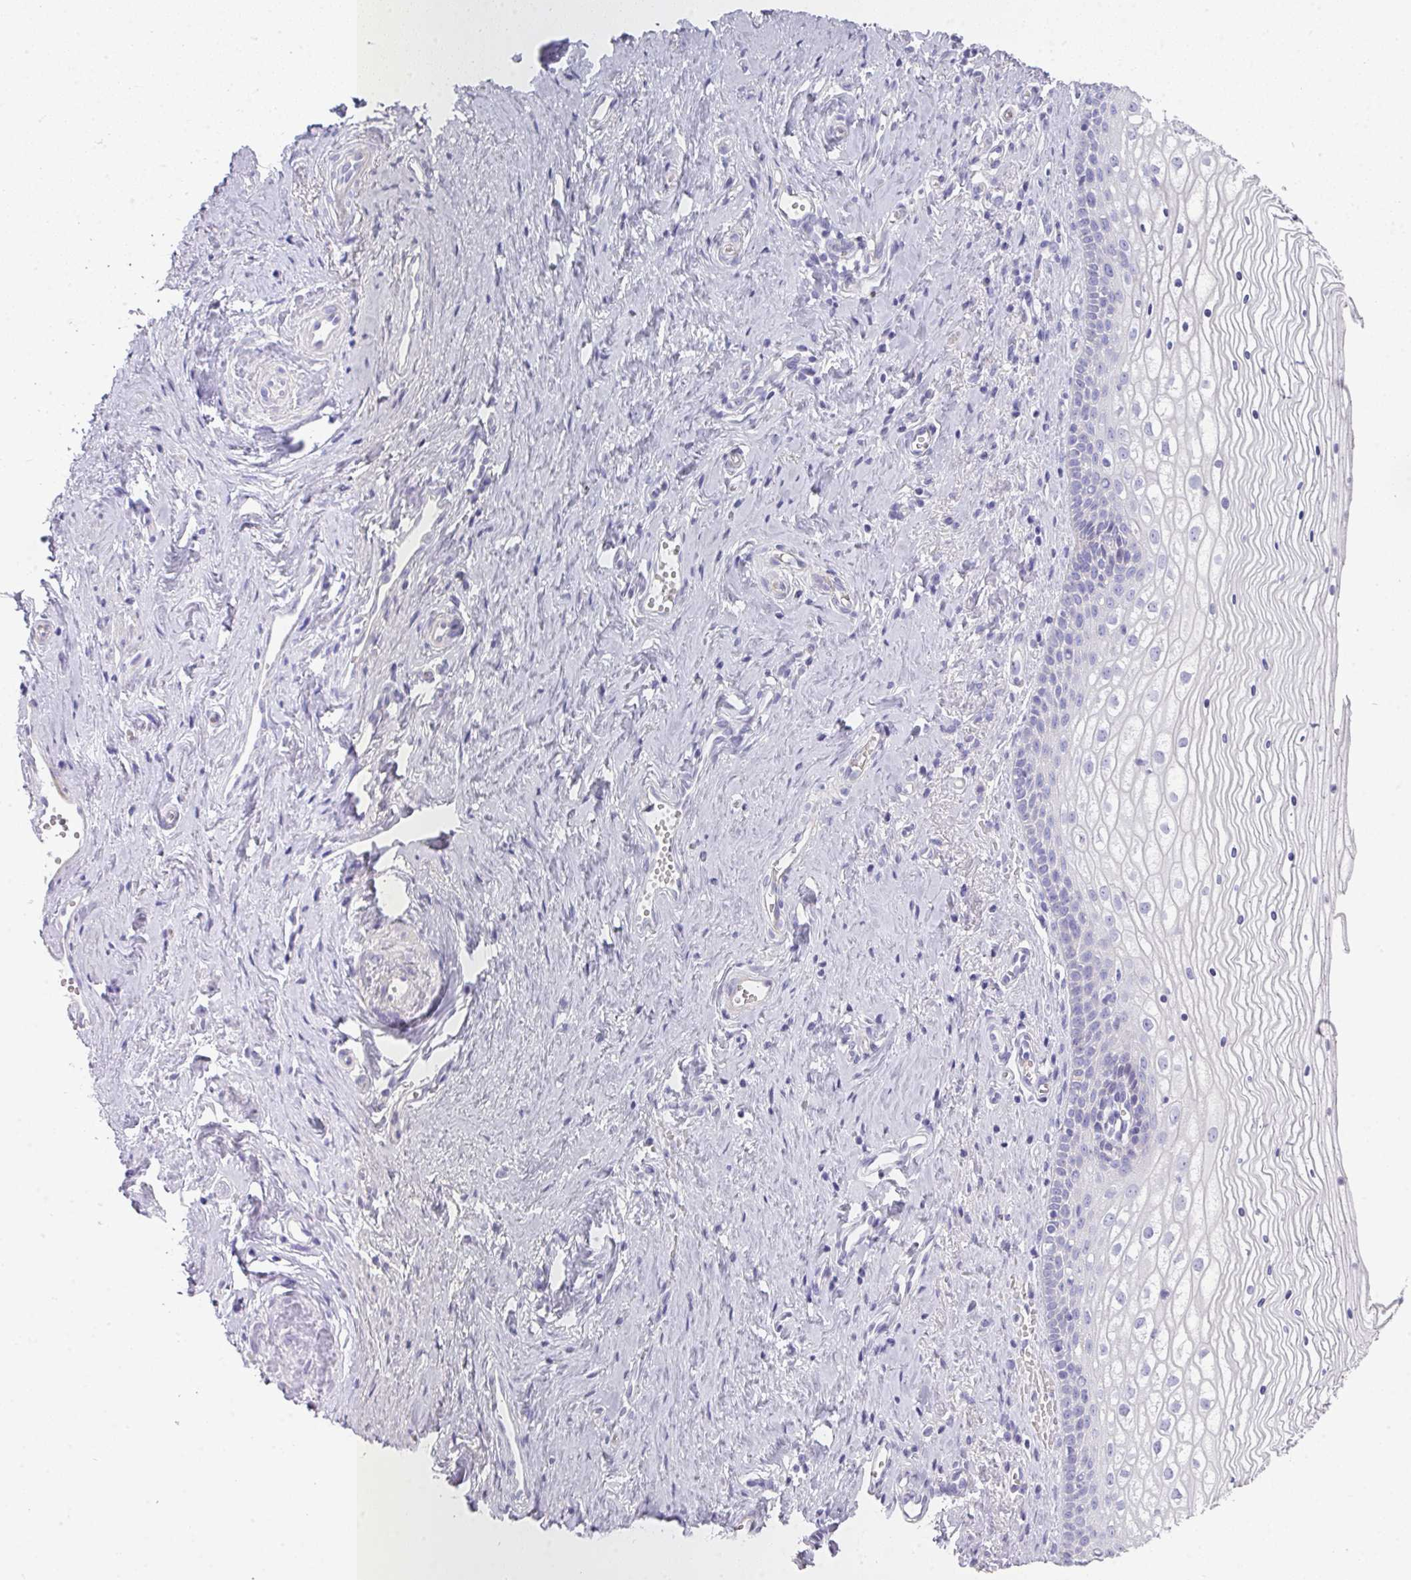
{"staining": {"intensity": "negative", "quantity": "none", "location": "none"}, "tissue": "vagina", "cell_type": "Squamous epithelial cells", "image_type": "normal", "snomed": [{"axis": "morphology", "description": "Normal tissue, NOS"}, {"axis": "topography", "description": "Vagina"}], "caption": "An immunohistochemistry photomicrograph of benign vagina is shown. There is no staining in squamous epithelial cells of vagina. The staining was performed using DAB to visualize the protein expression in brown, while the nuclei were stained in blue with hematoxylin (Magnification: 20x).", "gene": "GLI4", "patient": {"sex": "female", "age": 59}}